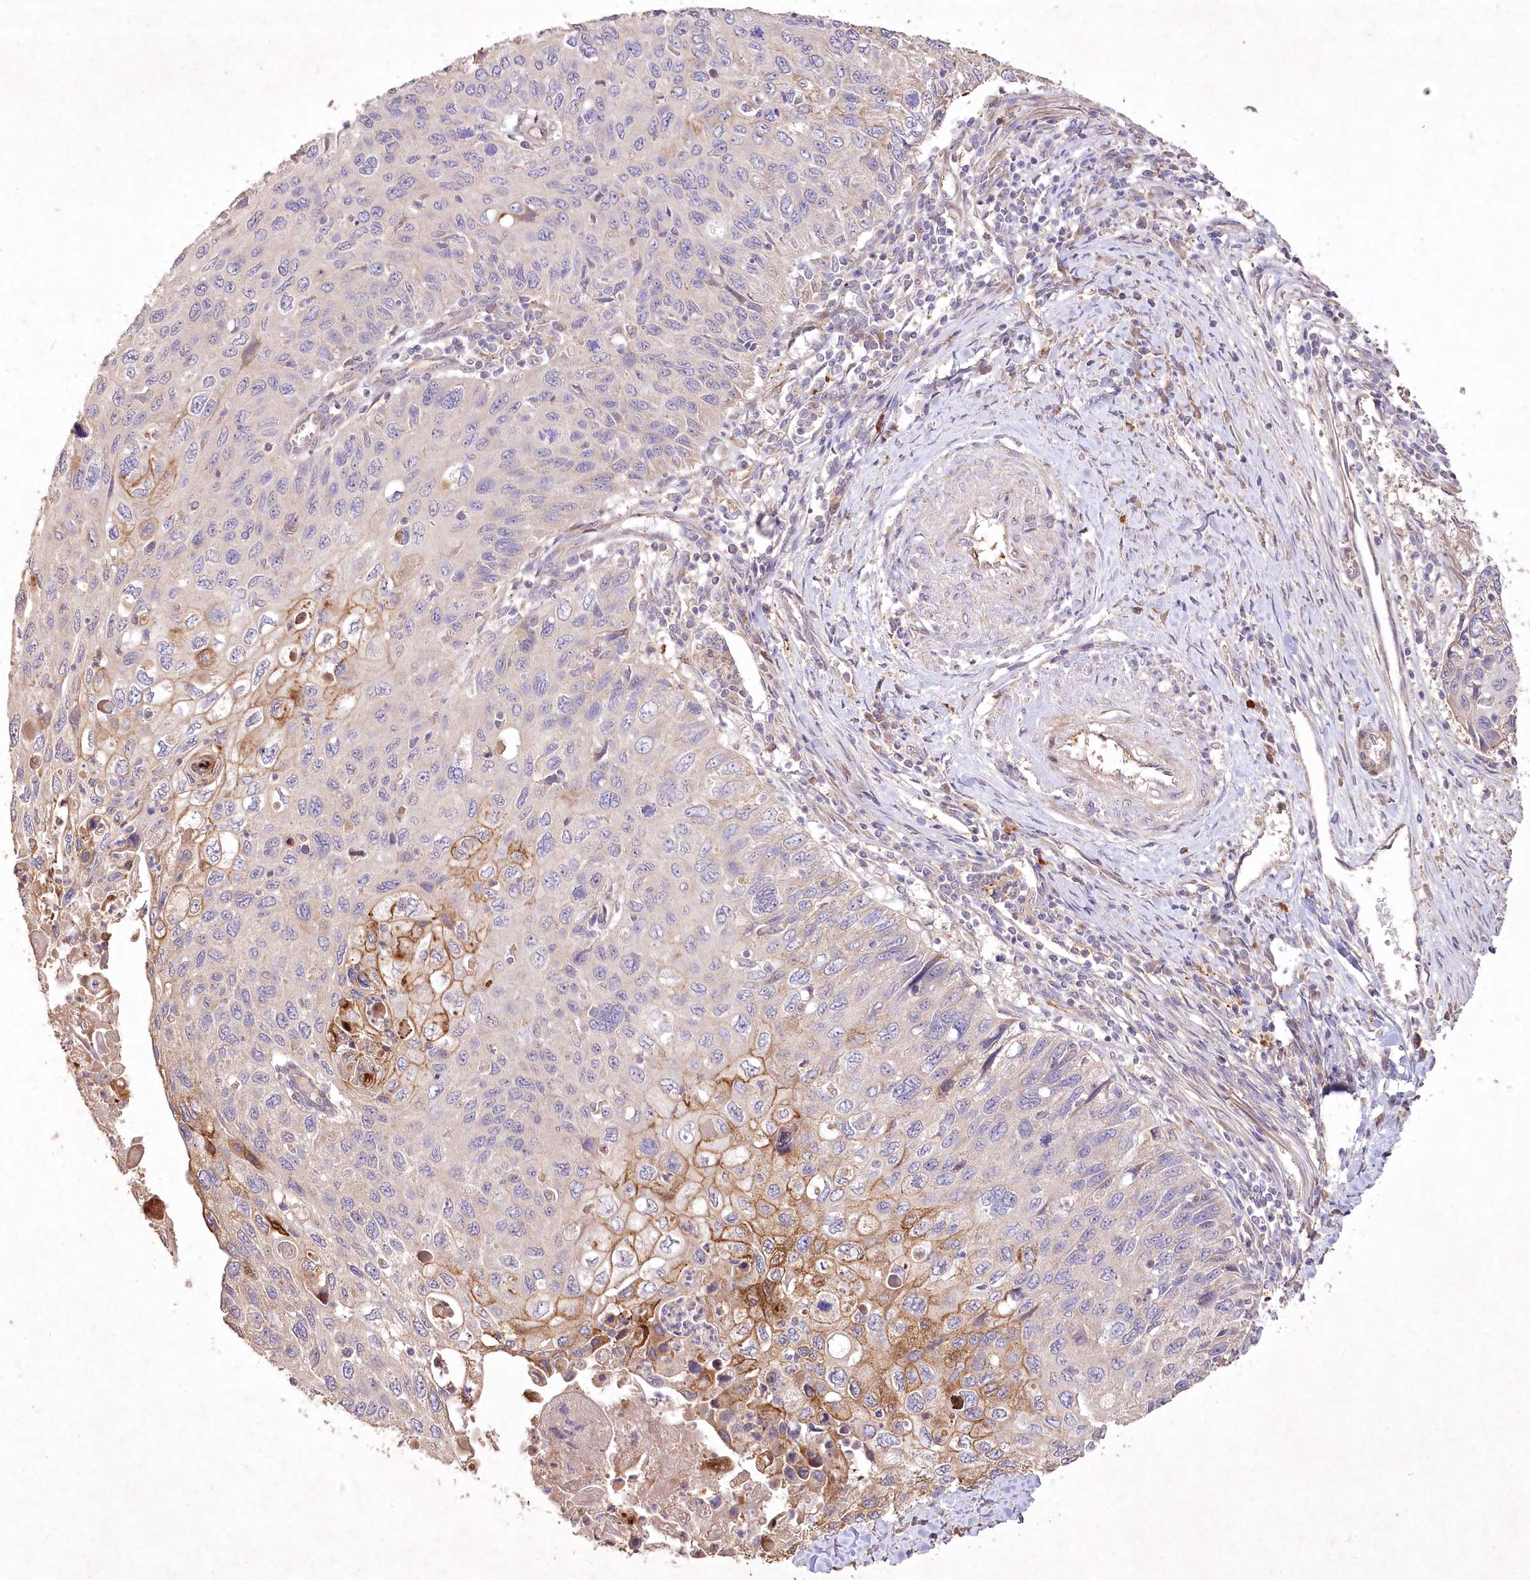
{"staining": {"intensity": "moderate", "quantity": "<25%", "location": "cytoplasmic/membranous"}, "tissue": "cervical cancer", "cell_type": "Tumor cells", "image_type": "cancer", "snomed": [{"axis": "morphology", "description": "Squamous cell carcinoma, NOS"}, {"axis": "topography", "description": "Cervix"}], "caption": "Immunohistochemistry (IHC) of squamous cell carcinoma (cervical) exhibits low levels of moderate cytoplasmic/membranous positivity in about <25% of tumor cells.", "gene": "IRAK1BP1", "patient": {"sex": "female", "age": 70}}